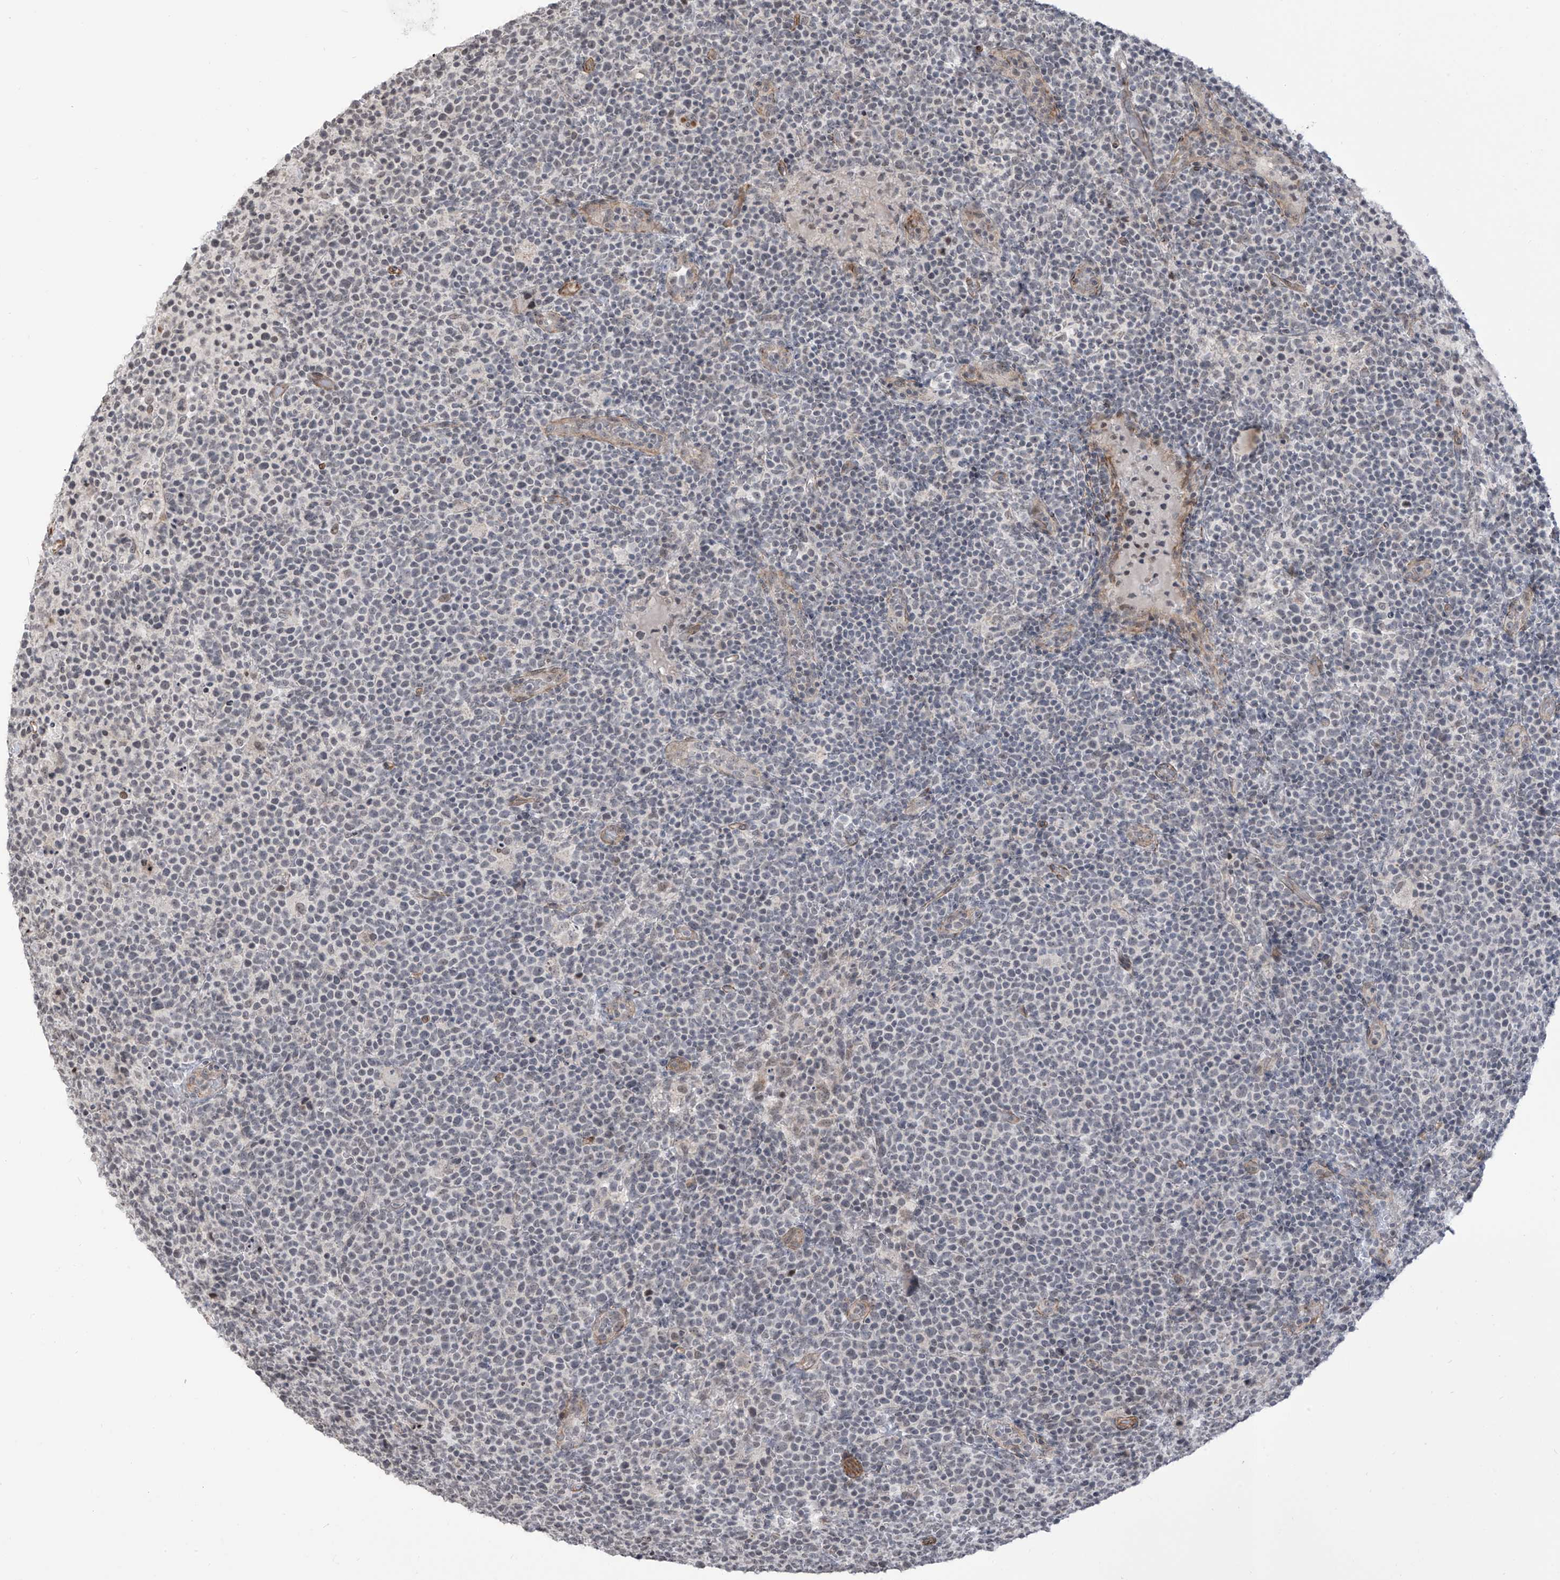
{"staining": {"intensity": "negative", "quantity": "none", "location": "none"}, "tissue": "lymphoma", "cell_type": "Tumor cells", "image_type": "cancer", "snomed": [{"axis": "morphology", "description": "Malignant lymphoma, non-Hodgkin's type, High grade"}, {"axis": "topography", "description": "Lymph node"}], "caption": "IHC micrograph of human high-grade malignant lymphoma, non-Hodgkin's type stained for a protein (brown), which displays no positivity in tumor cells. (DAB IHC, high magnification).", "gene": "METAP1D", "patient": {"sex": "male", "age": 61}}